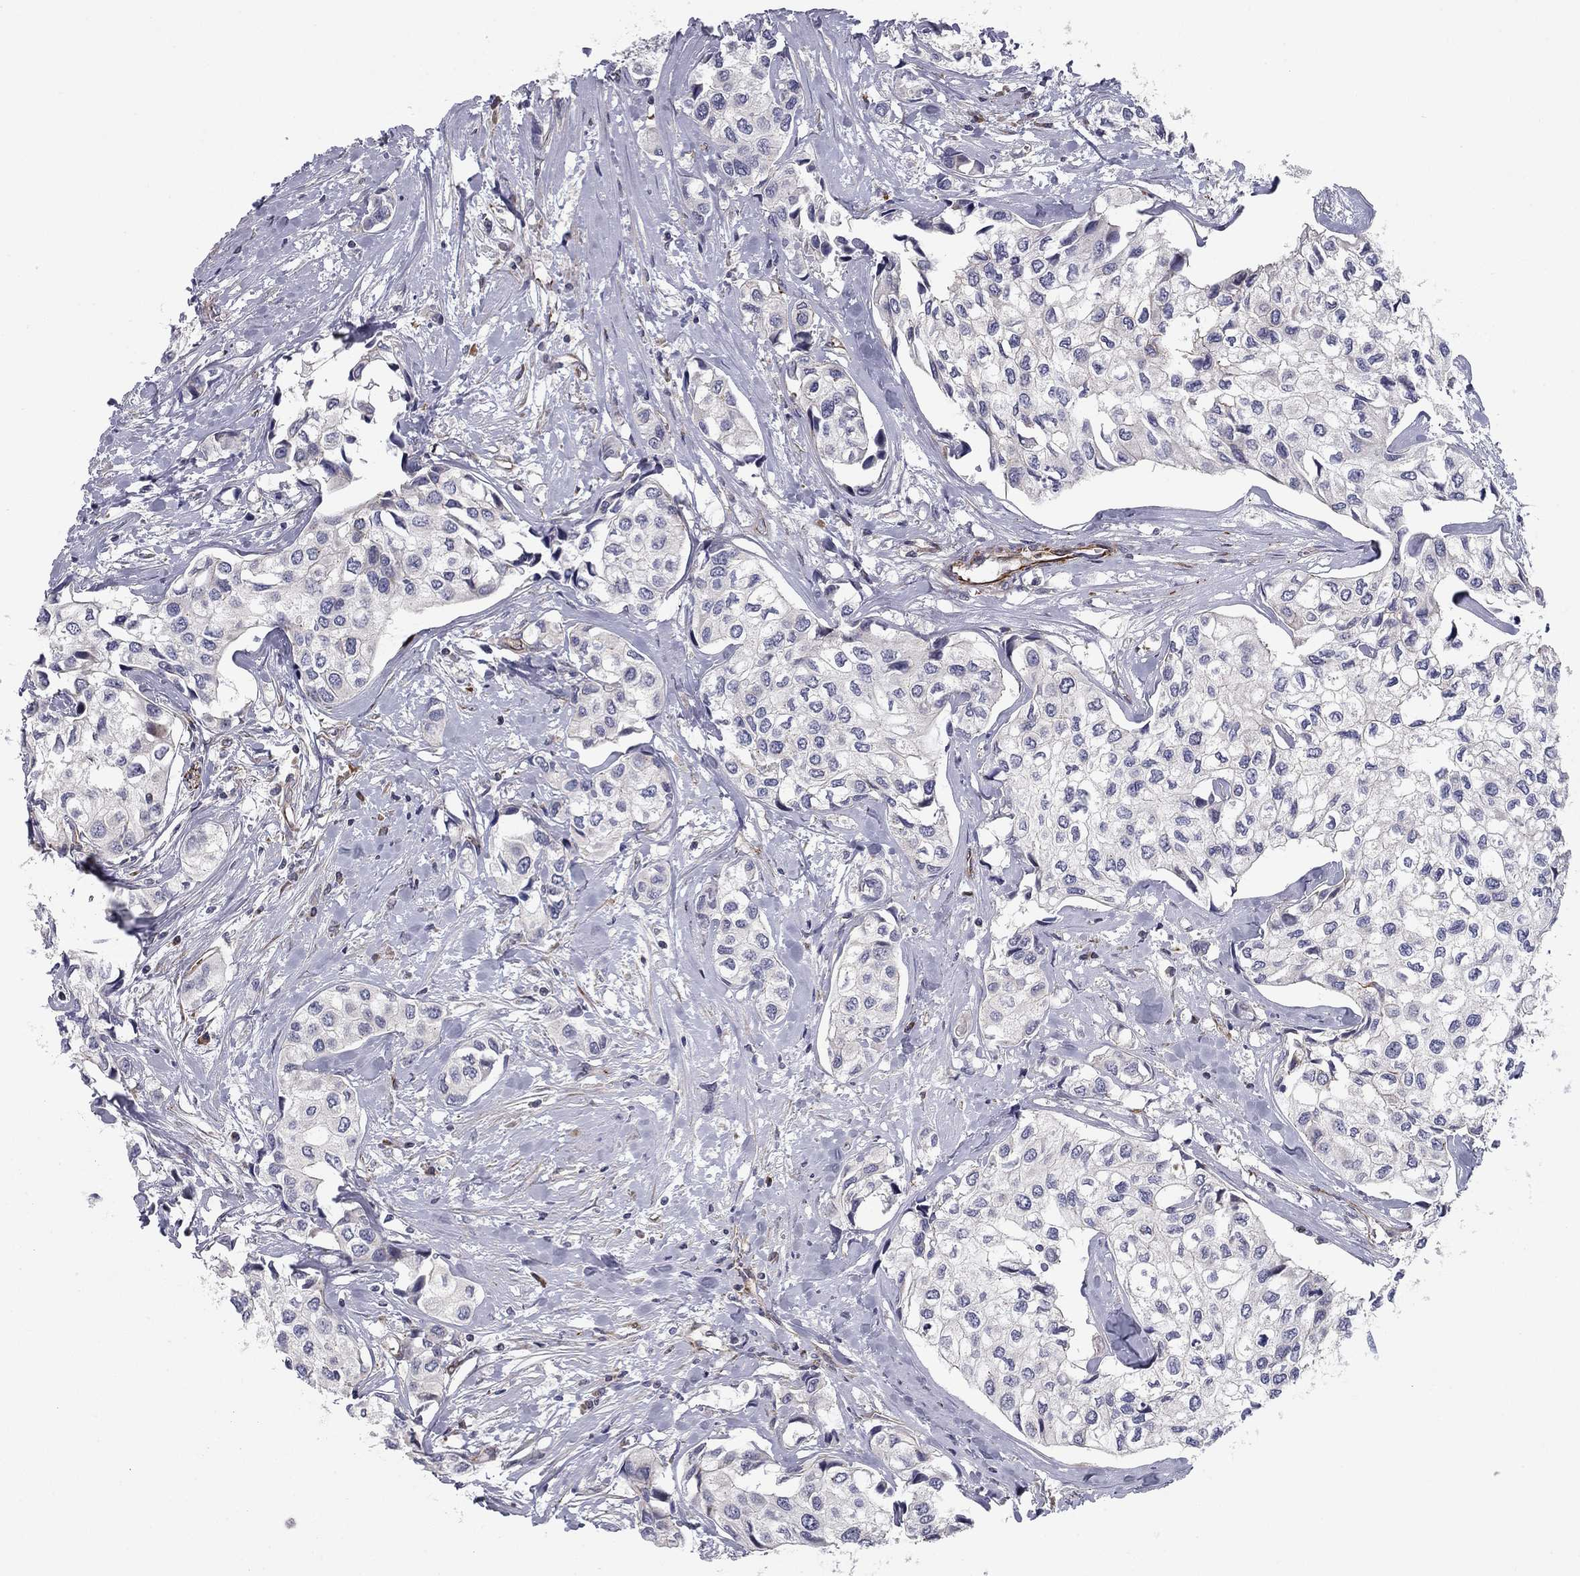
{"staining": {"intensity": "negative", "quantity": "none", "location": "none"}, "tissue": "urothelial cancer", "cell_type": "Tumor cells", "image_type": "cancer", "snomed": [{"axis": "morphology", "description": "Urothelial carcinoma, High grade"}, {"axis": "topography", "description": "Urinary bladder"}], "caption": "An IHC image of urothelial cancer is shown. There is no staining in tumor cells of urothelial cancer.", "gene": "CLSTN1", "patient": {"sex": "male", "age": 73}}